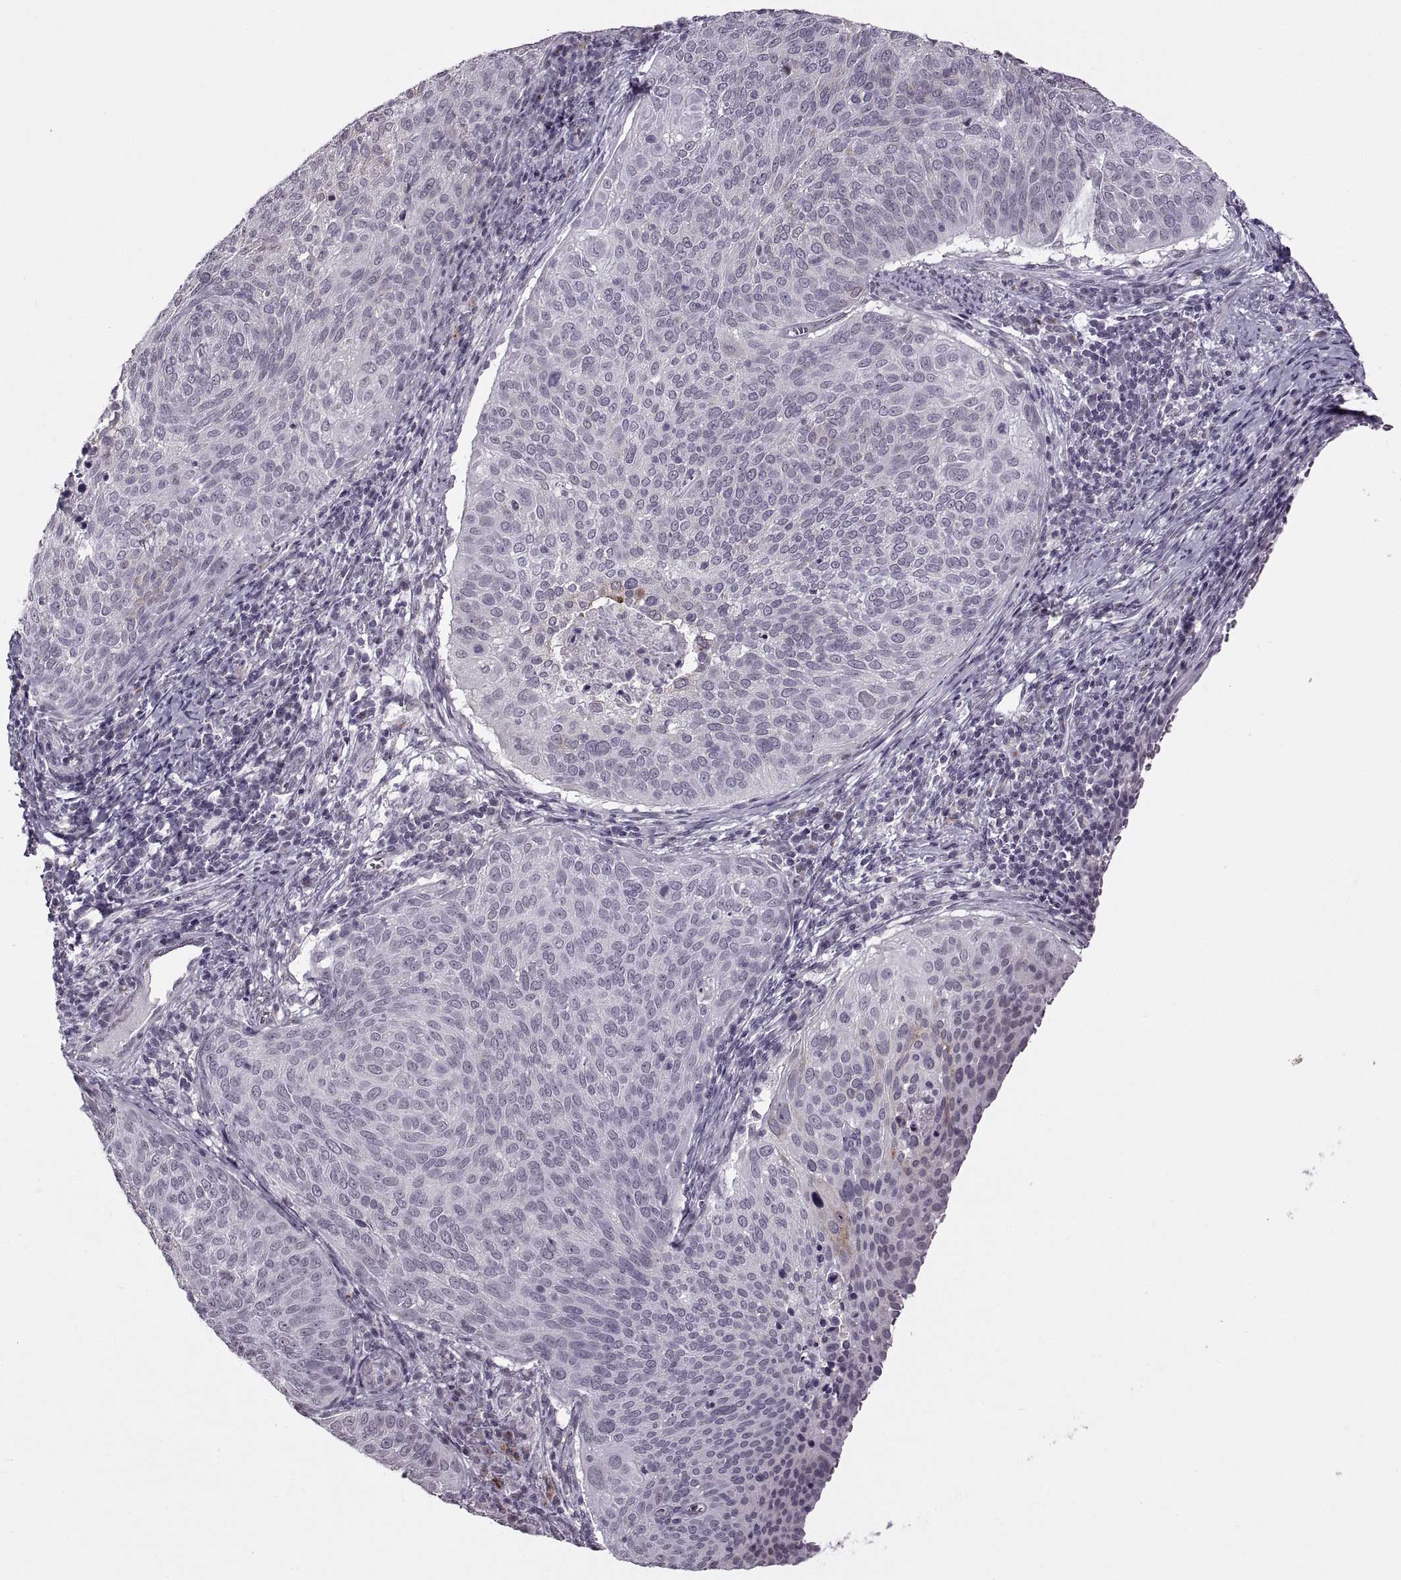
{"staining": {"intensity": "weak", "quantity": "<25%", "location": "cytoplasmic/membranous"}, "tissue": "cervical cancer", "cell_type": "Tumor cells", "image_type": "cancer", "snomed": [{"axis": "morphology", "description": "Squamous cell carcinoma, NOS"}, {"axis": "topography", "description": "Cervix"}], "caption": "The photomicrograph shows no staining of tumor cells in cervical cancer. (Brightfield microscopy of DAB immunohistochemistry (IHC) at high magnification).", "gene": "PRSS37", "patient": {"sex": "female", "age": 39}}